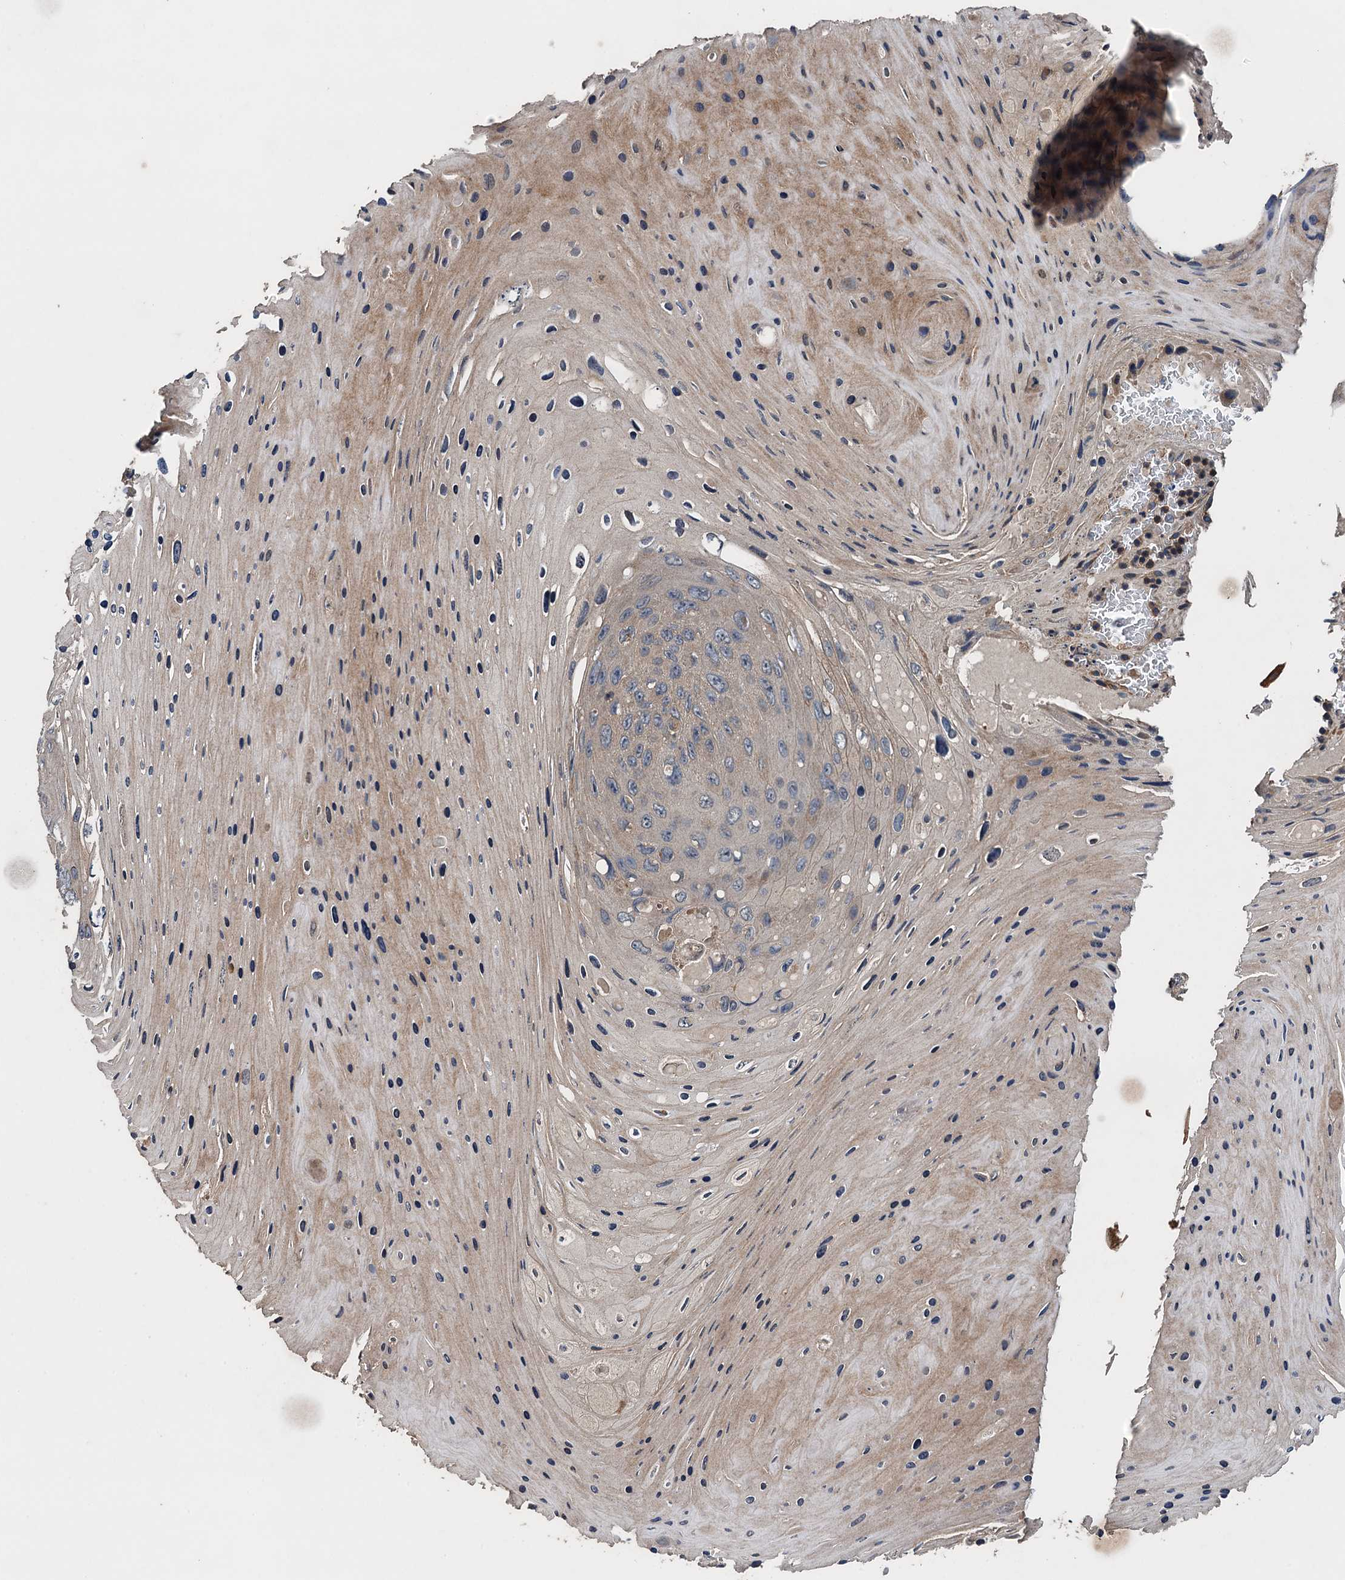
{"staining": {"intensity": "weak", "quantity": "25%-75%", "location": "cytoplasmic/membranous"}, "tissue": "skin cancer", "cell_type": "Tumor cells", "image_type": "cancer", "snomed": [{"axis": "morphology", "description": "Squamous cell carcinoma, NOS"}, {"axis": "topography", "description": "Skin"}], "caption": "Squamous cell carcinoma (skin) stained with DAB immunohistochemistry (IHC) shows low levels of weak cytoplasmic/membranous expression in approximately 25%-75% of tumor cells.", "gene": "BORCS5", "patient": {"sex": "female", "age": 88}}